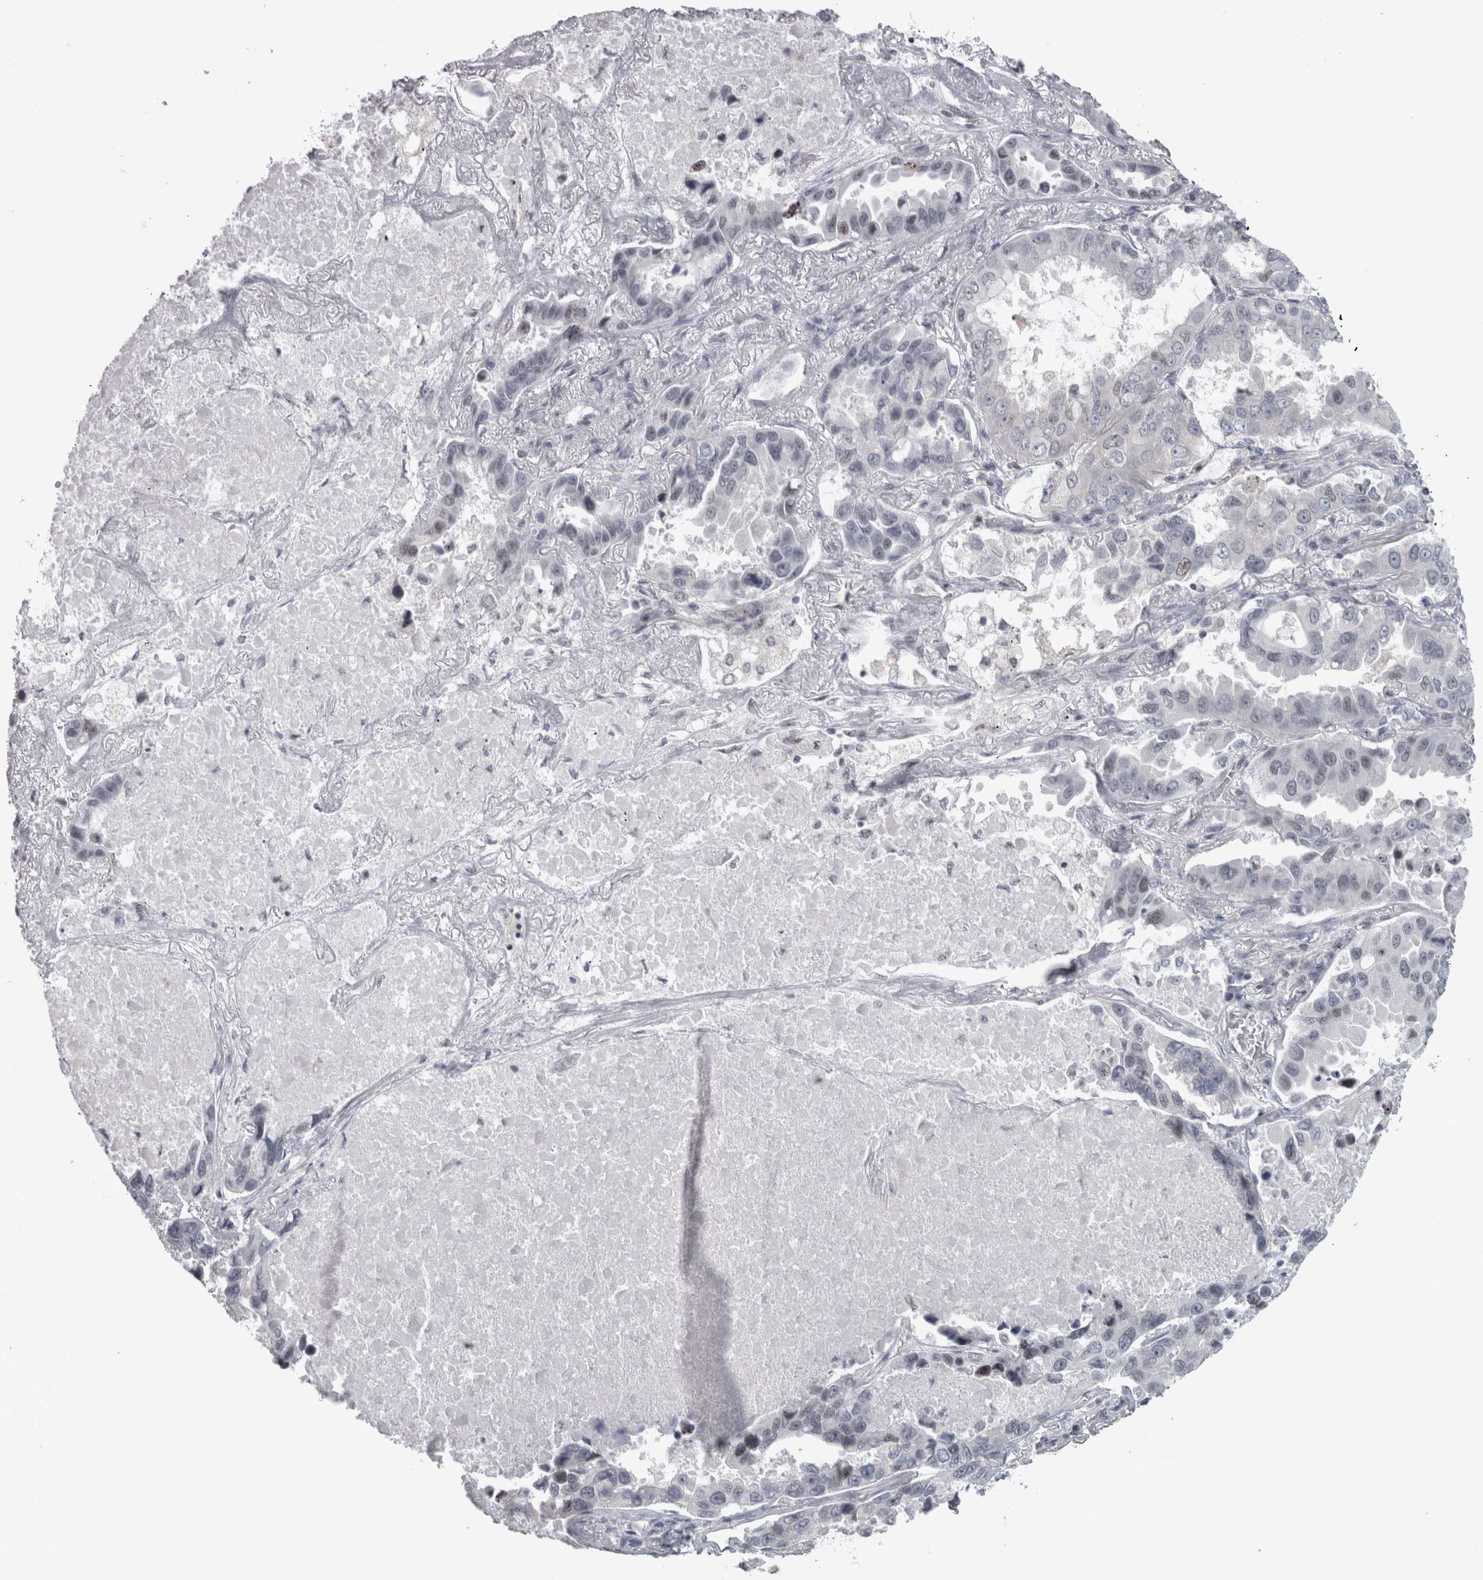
{"staining": {"intensity": "negative", "quantity": "none", "location": "none"}, "tissue": "lung cancer", "cell_type": "Tumor cells", "image_type": "cancer", "snomed": [{"axis": "morphology", "description": "Adenocarcinoma, NOS"}, {"axis": "topography", "description": "Lung"}], "caption": "Immunohistochemical staining of lung cancer reveals no significant expression in tumor cells. The staining is performed using DAB brown chromogen with nuclei counter-stained in using hematoxylin.", "gene": "PPP1R12B", "patient": {"sex": "male", "age": 64}}